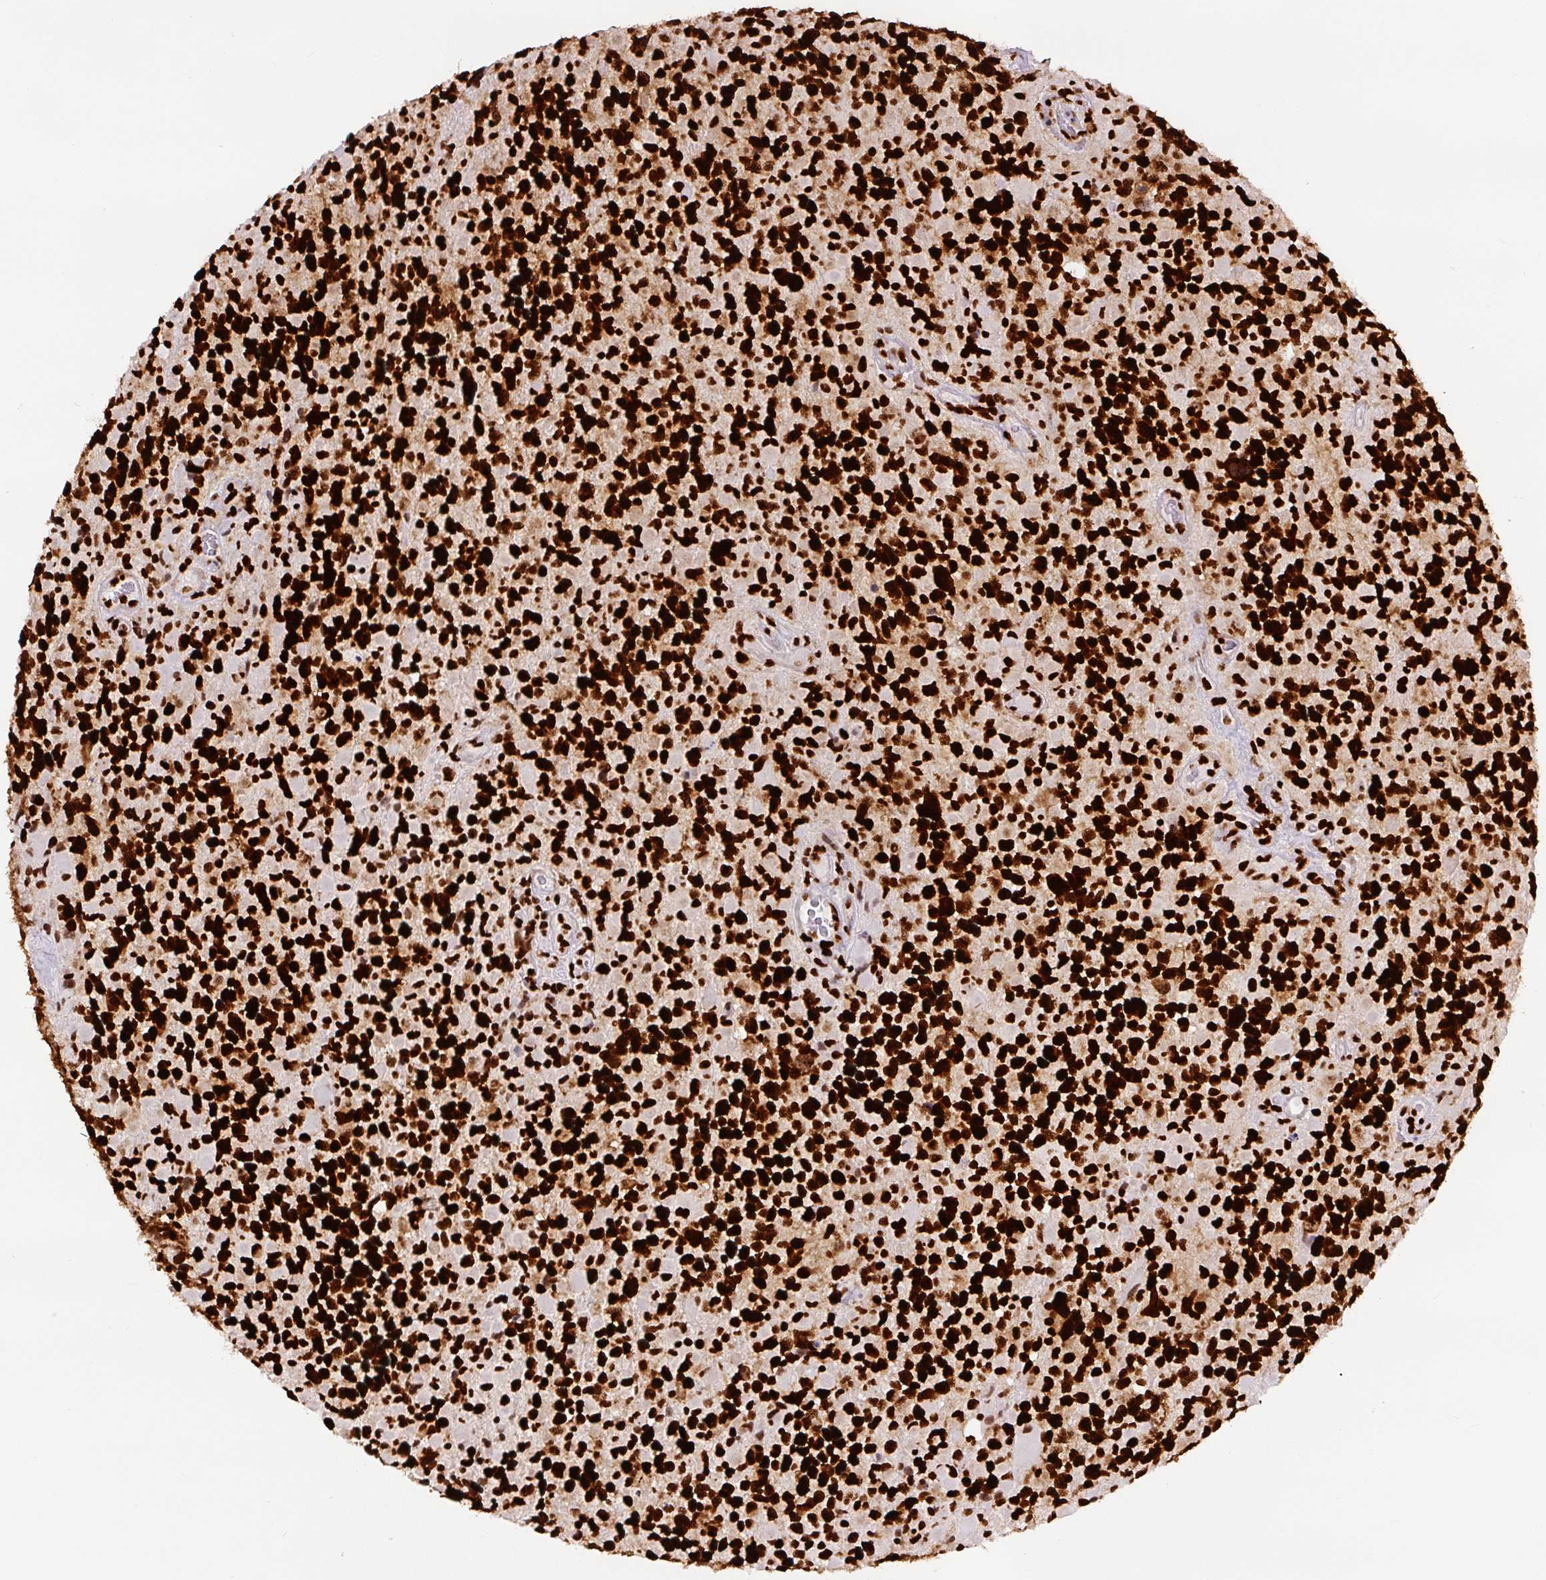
{"staining": {"intensity": "strong", "quantity": ">75%", "location": "nuclear"}, "tissue": "glioma", "cell_type": "Tumor cells", "image_type": "cancer", "snomed": [{"axis": "morphology", "description": "Glioma, malignant, High grade"}, {"axis": "topography", "description": "Brain"}], "caption": "Tumor cells reveal high levels of strong nuclear expression in about >75% of cells in glioma.", "gene": "FUS", "patient": {"sex": "female", "age": 40}}